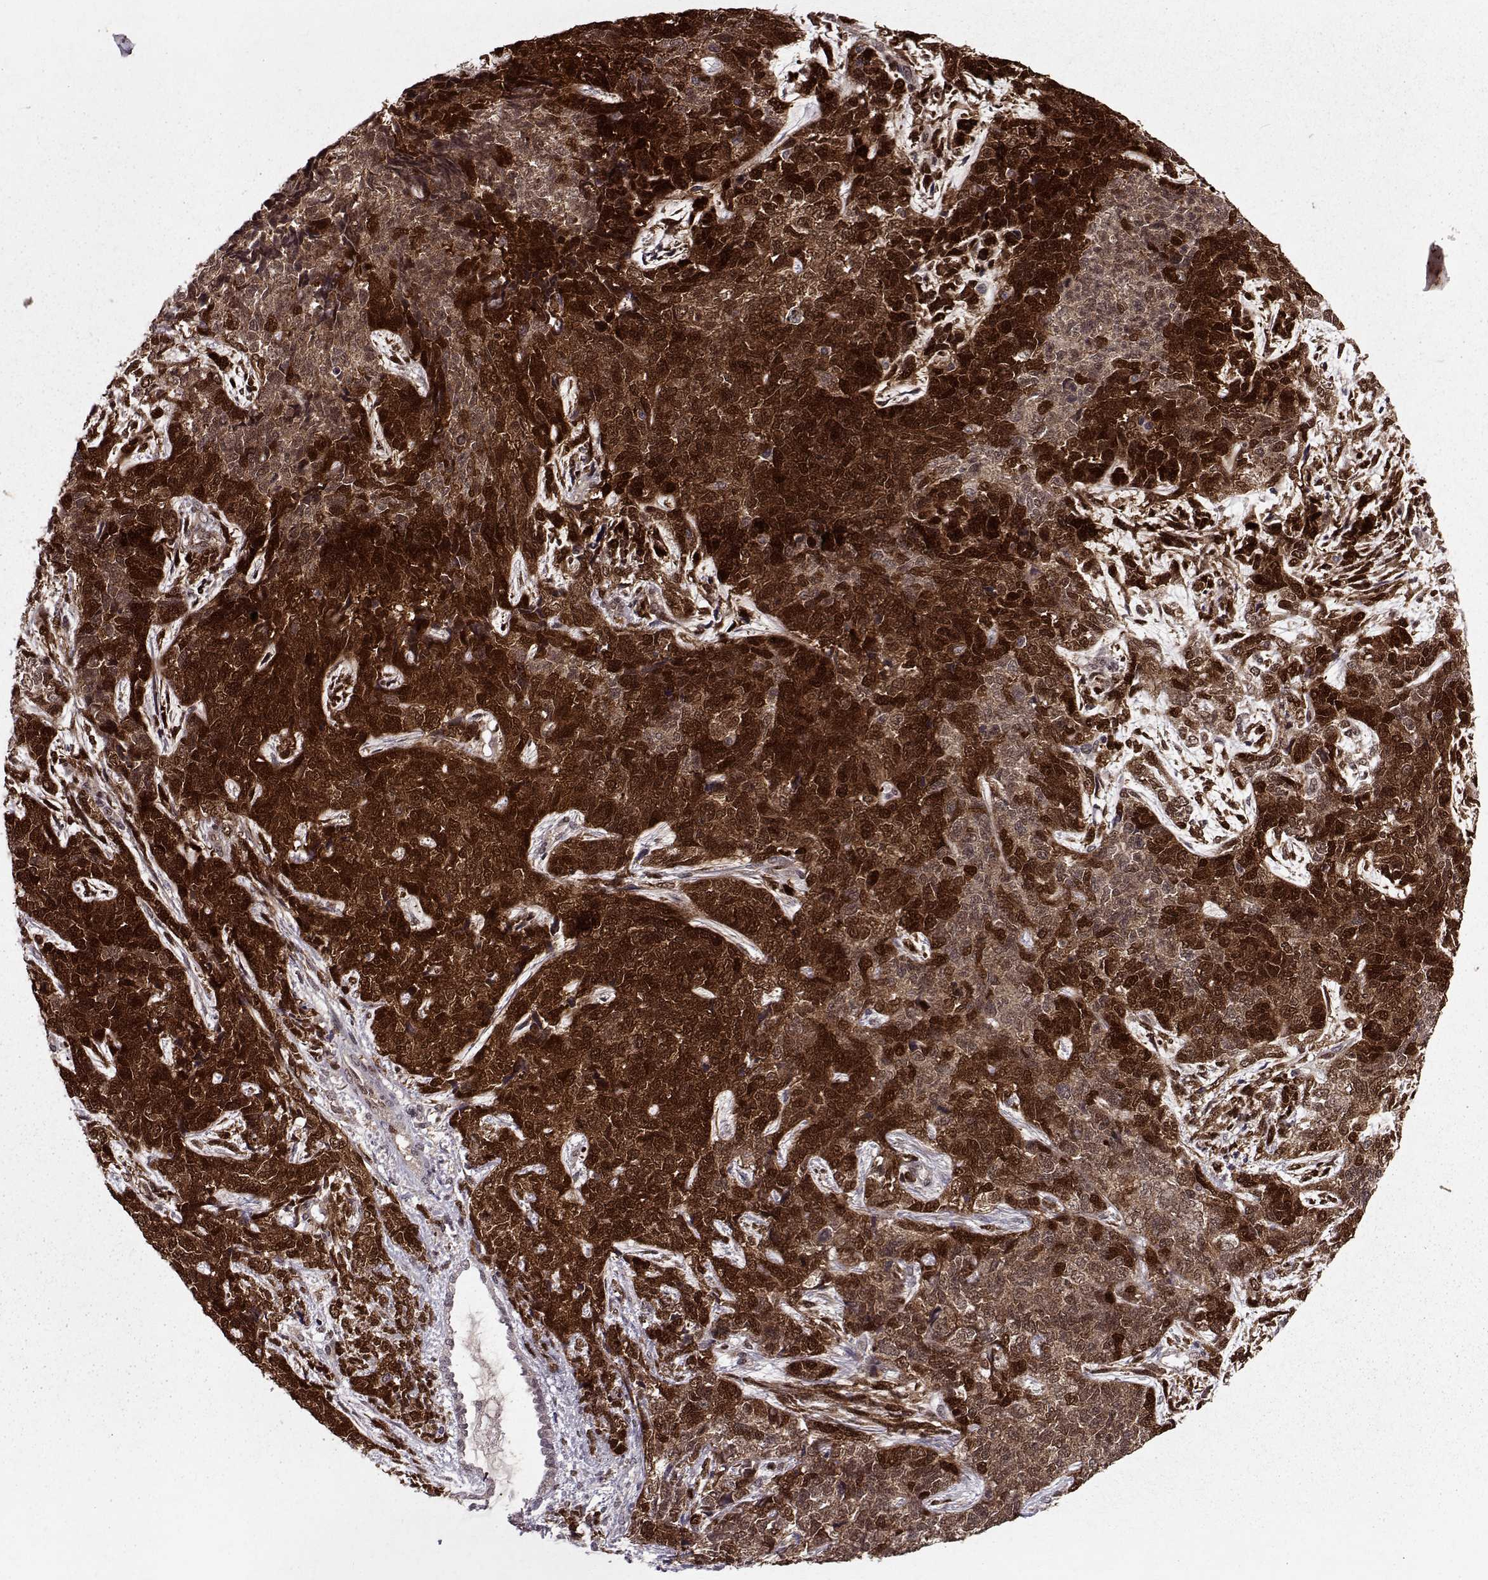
{"staining": {"intensity": "strong", "quantity": ">75%", "location": "cytoplasmic/membranous,nuclear"}, "tissue": "cervical cancer", "cell_type": "Tumor cells", "image_type": "cancer", "snomed": [{"axis": "morphology", "description": "Squamous cell carcinoma, NOS"}, {"axis": "topography", "description": "Cervix"}], "caption": "Immunohistochemistry (DAB (3,3'-diaminobenzidine)) staining of human cervical squamous cell carcinoma shows strong cytoplasmic/membranous and nuclear protein staining in about >75% of tumor cells.", "gene": "CDK4", "patient": {"sex": "female", "age": 63}}